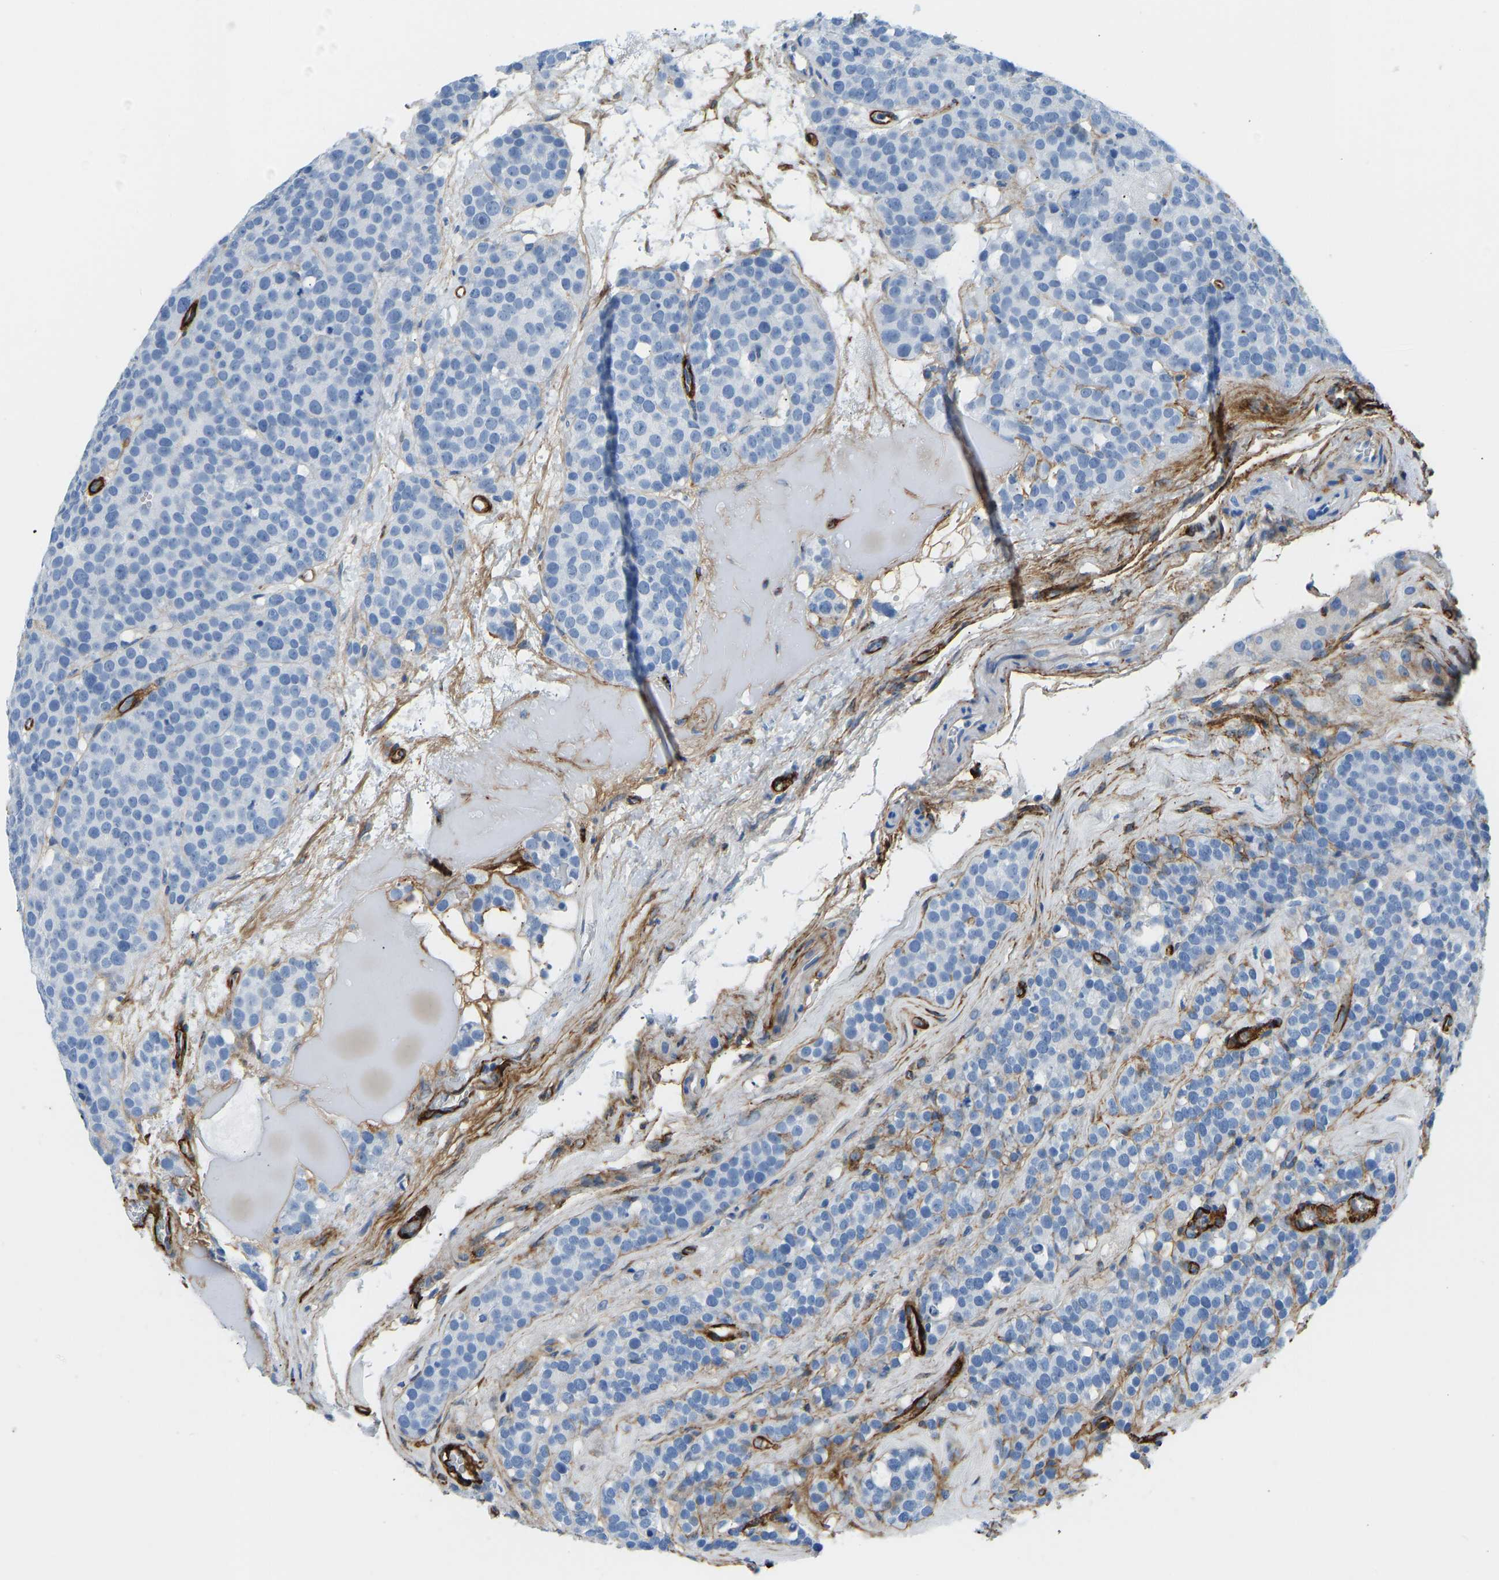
{"staining": {"intensity": "negative", "quantity": "none", "location": "none"}, "tissue": "testis cancer", "cell_type": "Tumor cells", "image_type": "cancer", "snomed": [{"axis": "morphology", "description": "Seminoma, NOS"}, {"axis": "topography", "description": "Testis"}], "caption": "Immunohistochemistry (IHC) photomicrograph of neoplastic tissue: testis cancer stained with DAB (3,3'-diaminobenzidine) displays no significant protein expression in tumor cells.", "gene": "COL15A1", "patient": {"sex": "male", "age": 71}}